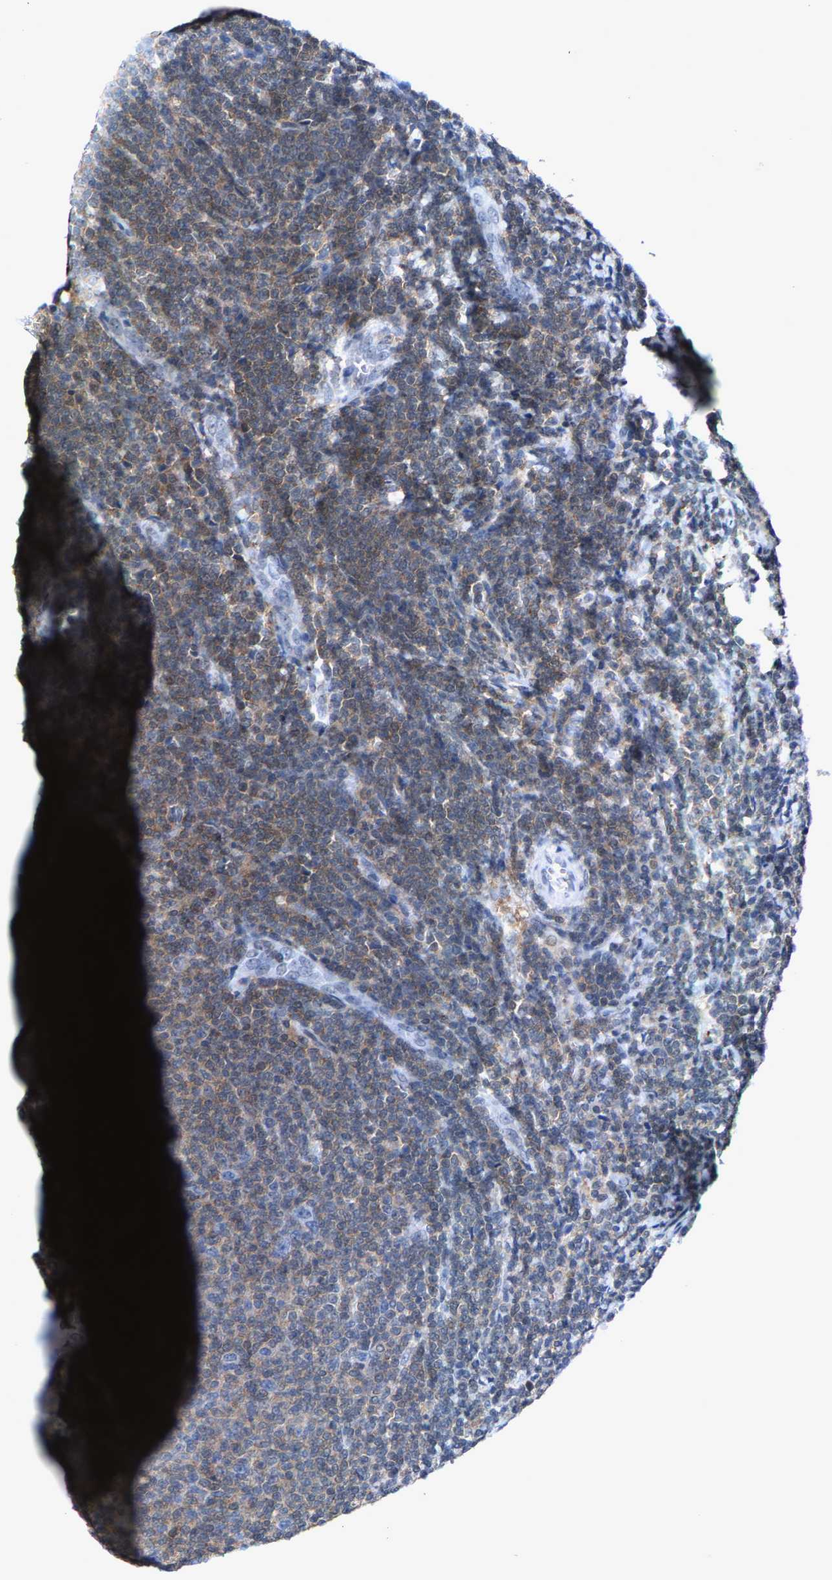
{"staining": {"intensity": "moderate", "quantity": "25%-75%", "location": "cytoplasmic/membranous"}, "tissue": "lymphoma", "cell_type": "Tumor cells", "image_type": "cancer", "snomed": [{"axis": "morphology", "description": "Malignant lymphoma, non-Hodgkin's type, Low grade"}, {"axis": "topography", "description": "Lymph node"}], "caption": "Immunohistochemistry image of low-grade malignant lymphoma, non-Hodgkin's type stained for a protein (brown), which shows medium levels of moderate cytoplasmic/membranous expression in approximately 25%-75% of tumor cells.", "gene": "FGD3", "patient": {"sex": "male", "age": 66}}